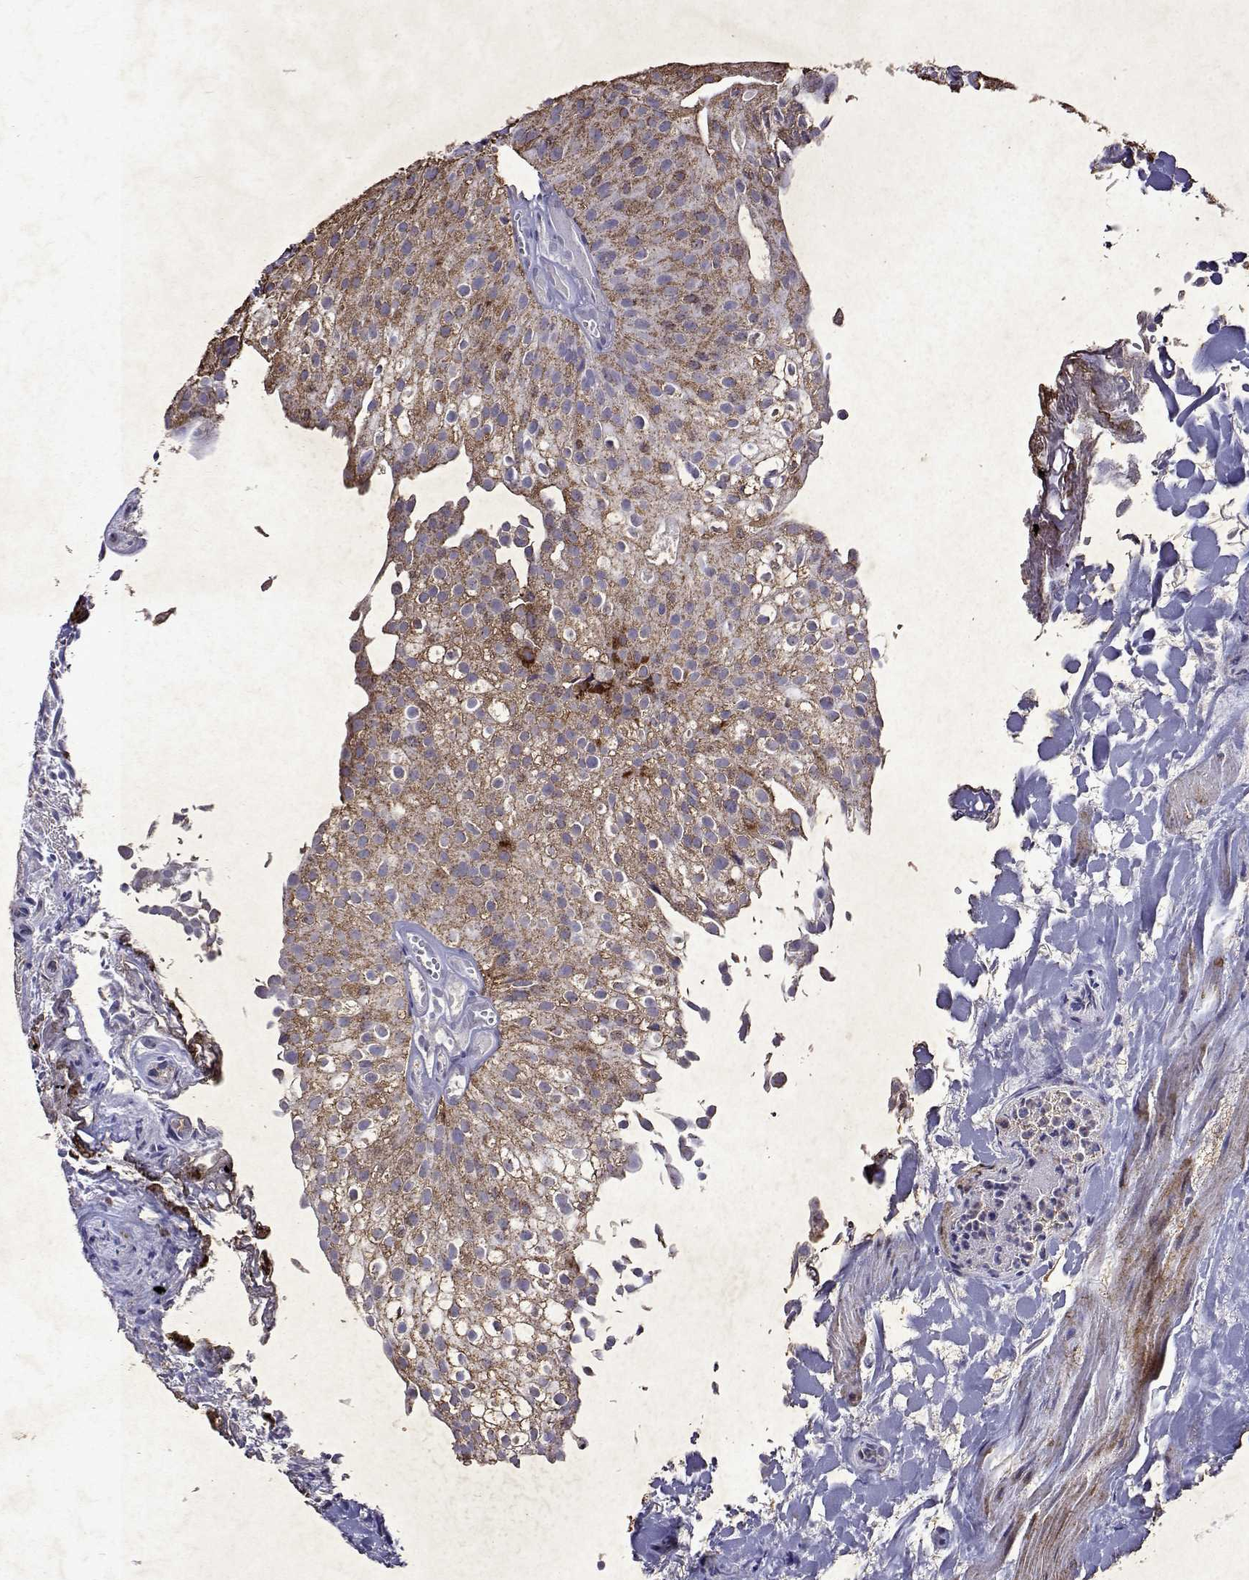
{"staining": {"intensity": "moderate", "quantity": "25%-75%", "location": "cytoplasmic/membranous"}, "tissue": "urothelial cancer", "cell_type": "Tumor cells", "image_type": "cancer", "snomed": [{"axis": "morphology", "description": "Urothelial carcinoma, Low grade"}, {"axis": "topography", "description": "Urinary bladder"}], "caption": "An image of human urothelial cancer stained for a protein demonstrates moderate cytoplasmic/membranous brown staining in tumor cells. (Brightfield microscopy of DAB IHC at high magnification).", "gene": "DUSP28", "patient": {"sex": "male", "age": 70}}